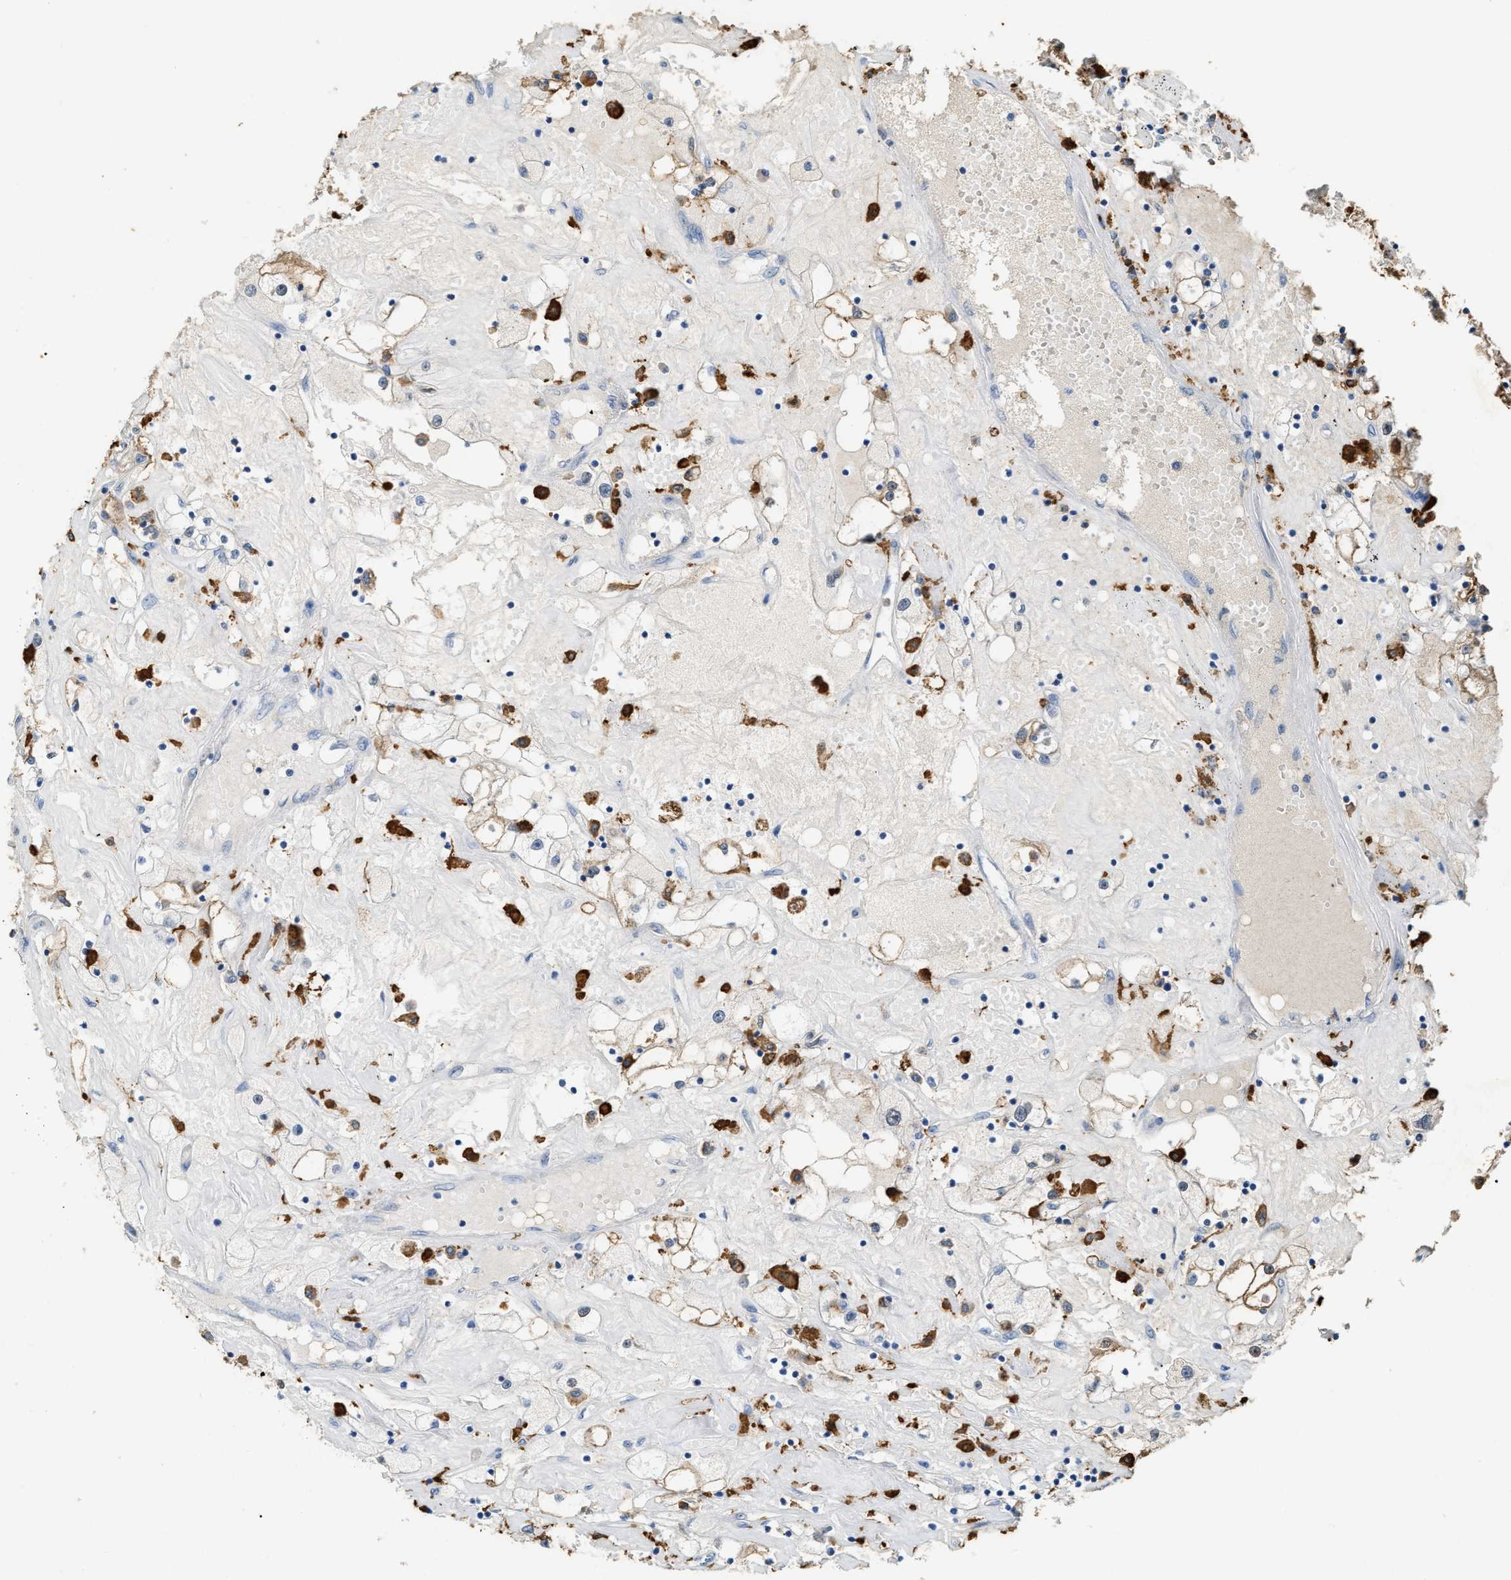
{"staining": {"intensity": "moderate", "quantity": "25%-75%", "location": "cytoplasmic/membranous"}, "tissue": "renal cancer", "cell_type": "Tumor cells", "image_type": "cancer", "snomed": [{"axis": "morphology", "description": "Adenocarcinoma, NOS"}, {"axis": "topography", "description": "Kidney"}], "caption": "Protein staining by IHC demonstrates moderate cytoplasmic/membranous staining in approximately 25%-75% of tumor cells in renal cancer.", "gene": "GCN1", "patient": {"sex": "male", "age": 56}}